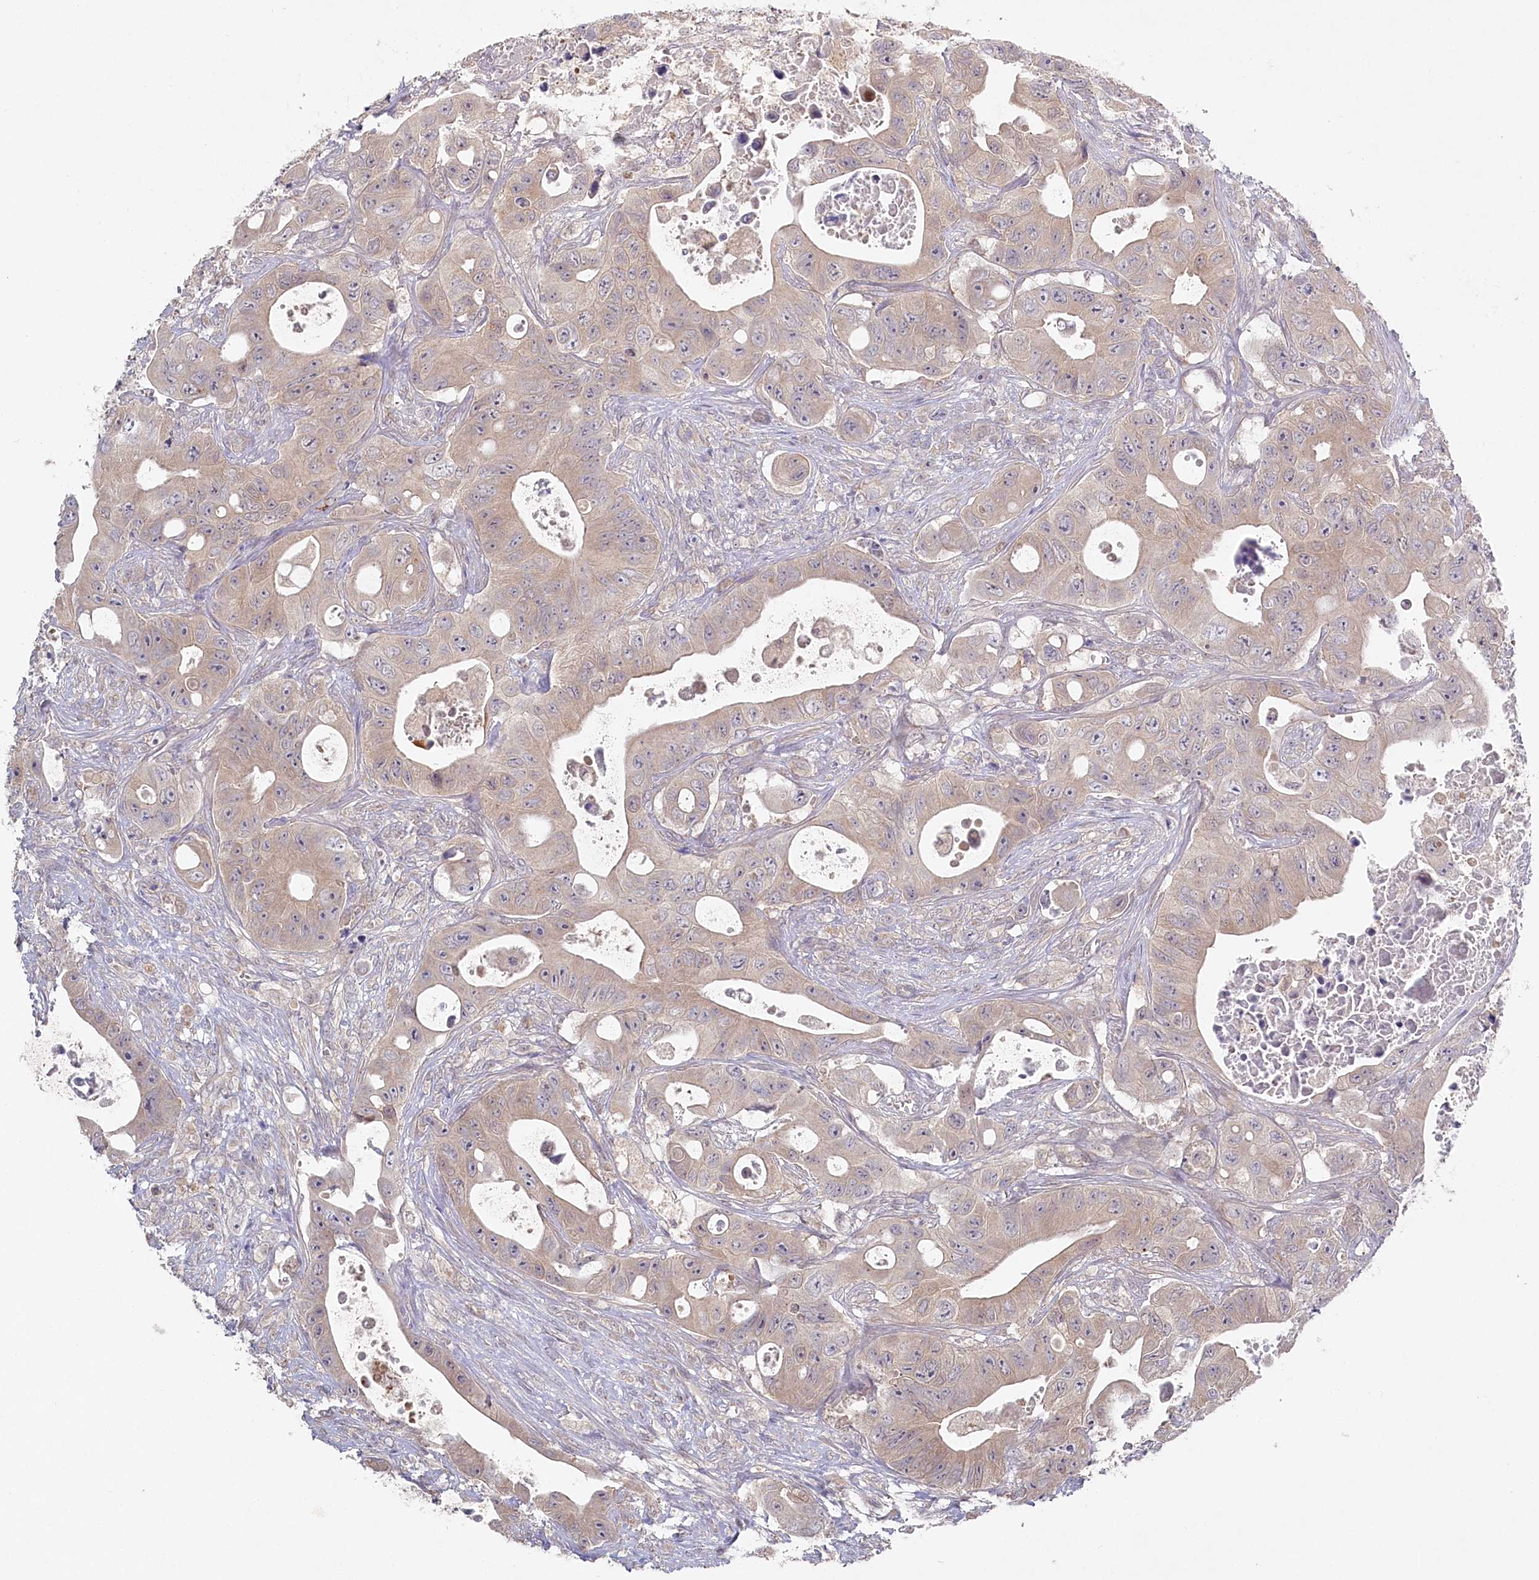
{"staining": {"intensity": "weak", "quantity": "<25%", "location": "cytoplasmic/membranous"}, "tissue": "colorectal cancer", "cell_type": "Tumor cells", "image_type": "cancer", "snomed": [{"axis": "morphology", "description": "Adenocarcinoma, NOS"}, {"axis": "topography", "description": "Colon"}], "caption": "Tumor cells show no significant expression in colorectal cancer (adenocarcinoma).", "gene": "AAMDC", "patient": {"sex": "female", "age": 46}}